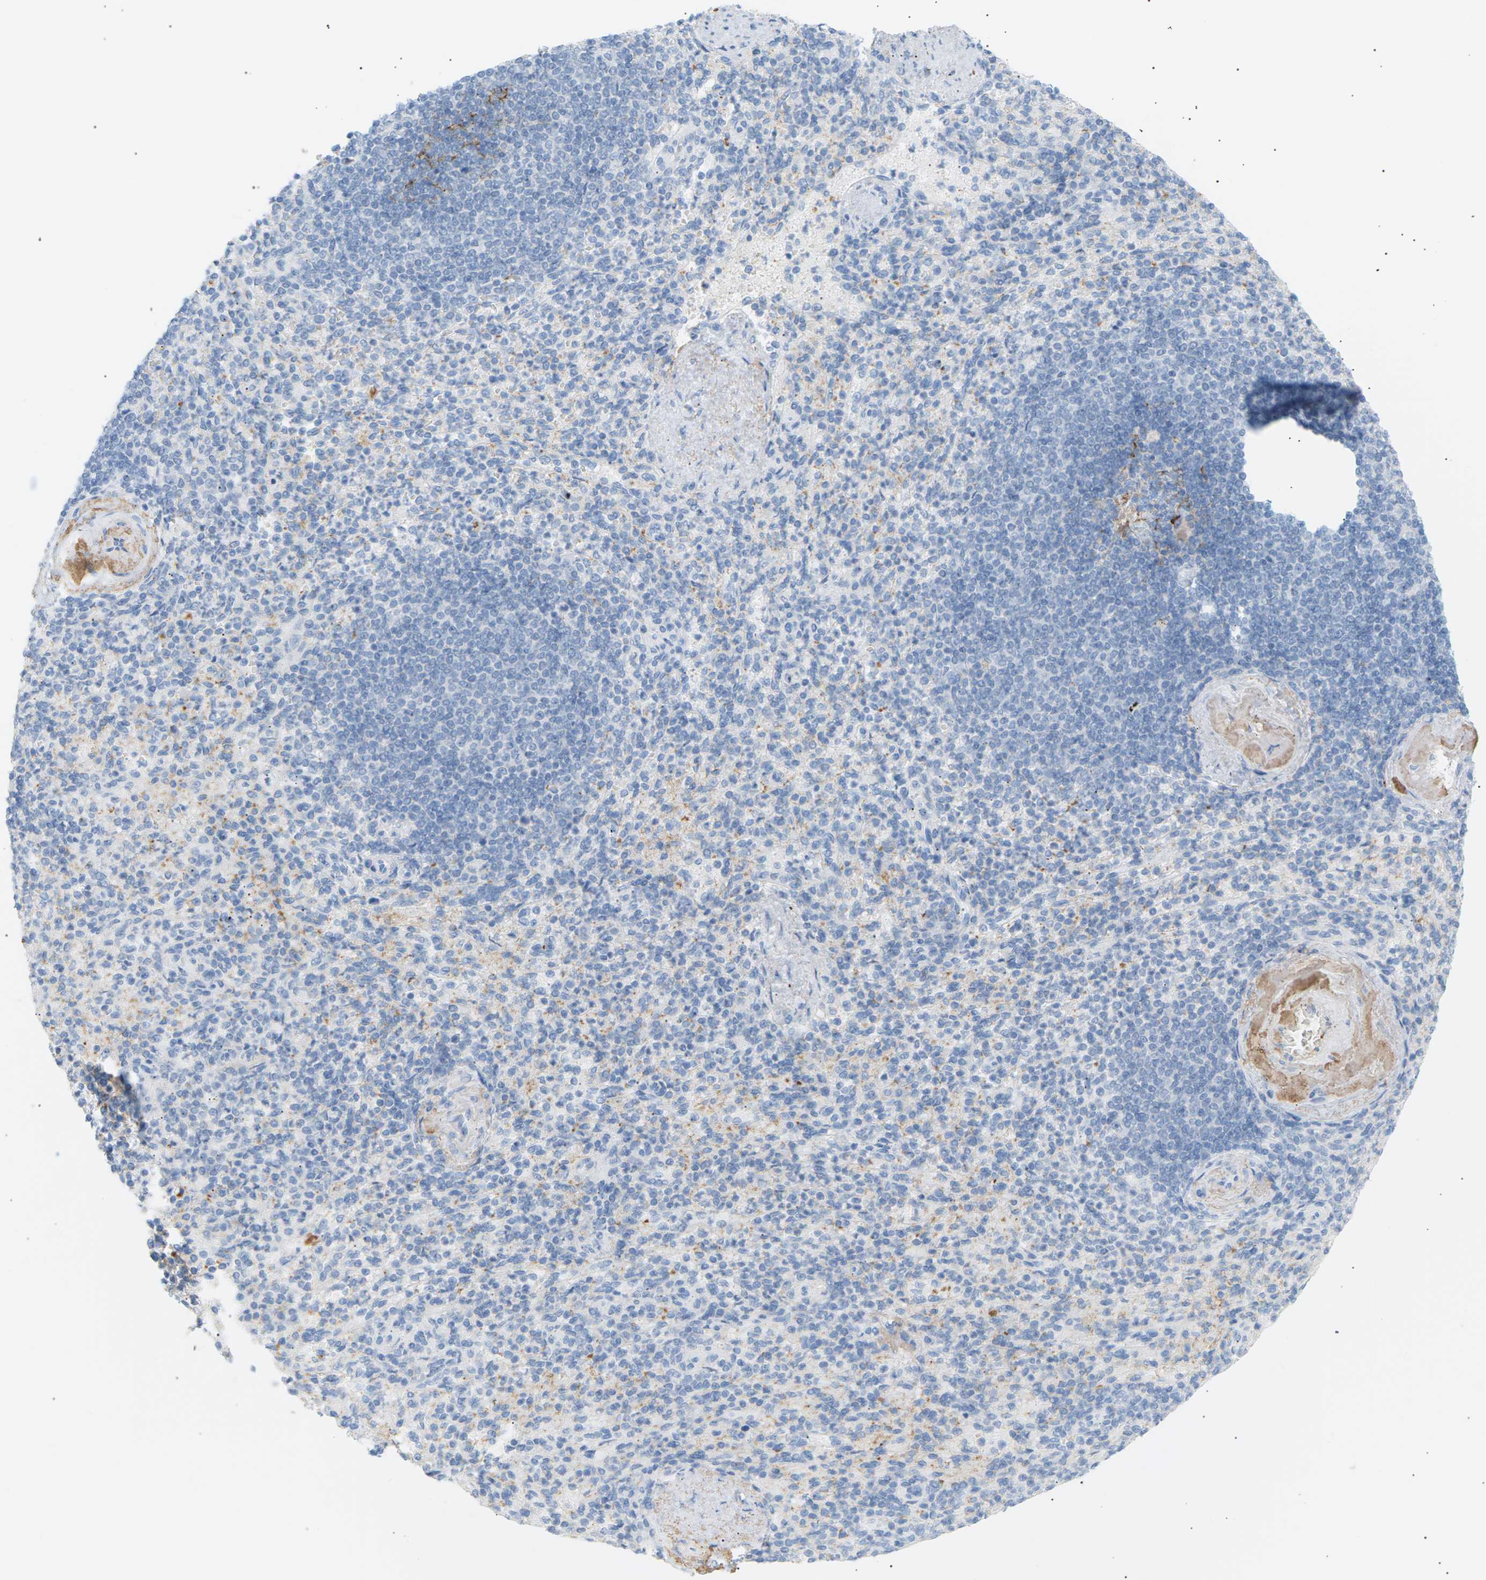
{"staining": {"intensity": "weak", "quantity": "<25%", "location": "cytoplasmic/membranous"}, "tissue": "spleen", "cell_type": "Cells in red pulp", "image_type": "normal", "snomed": [{"axis": "morphology", "description": "Normal tissue, NOS"}, {"axis": "topography", "description": "Spleen"}], "caption": "The immunohistochemistry (IHC) image has no significant positivity in cells in red pulp of spleen.", "gene": "CLU", "patient": {"sex": "female", "age": 74}}